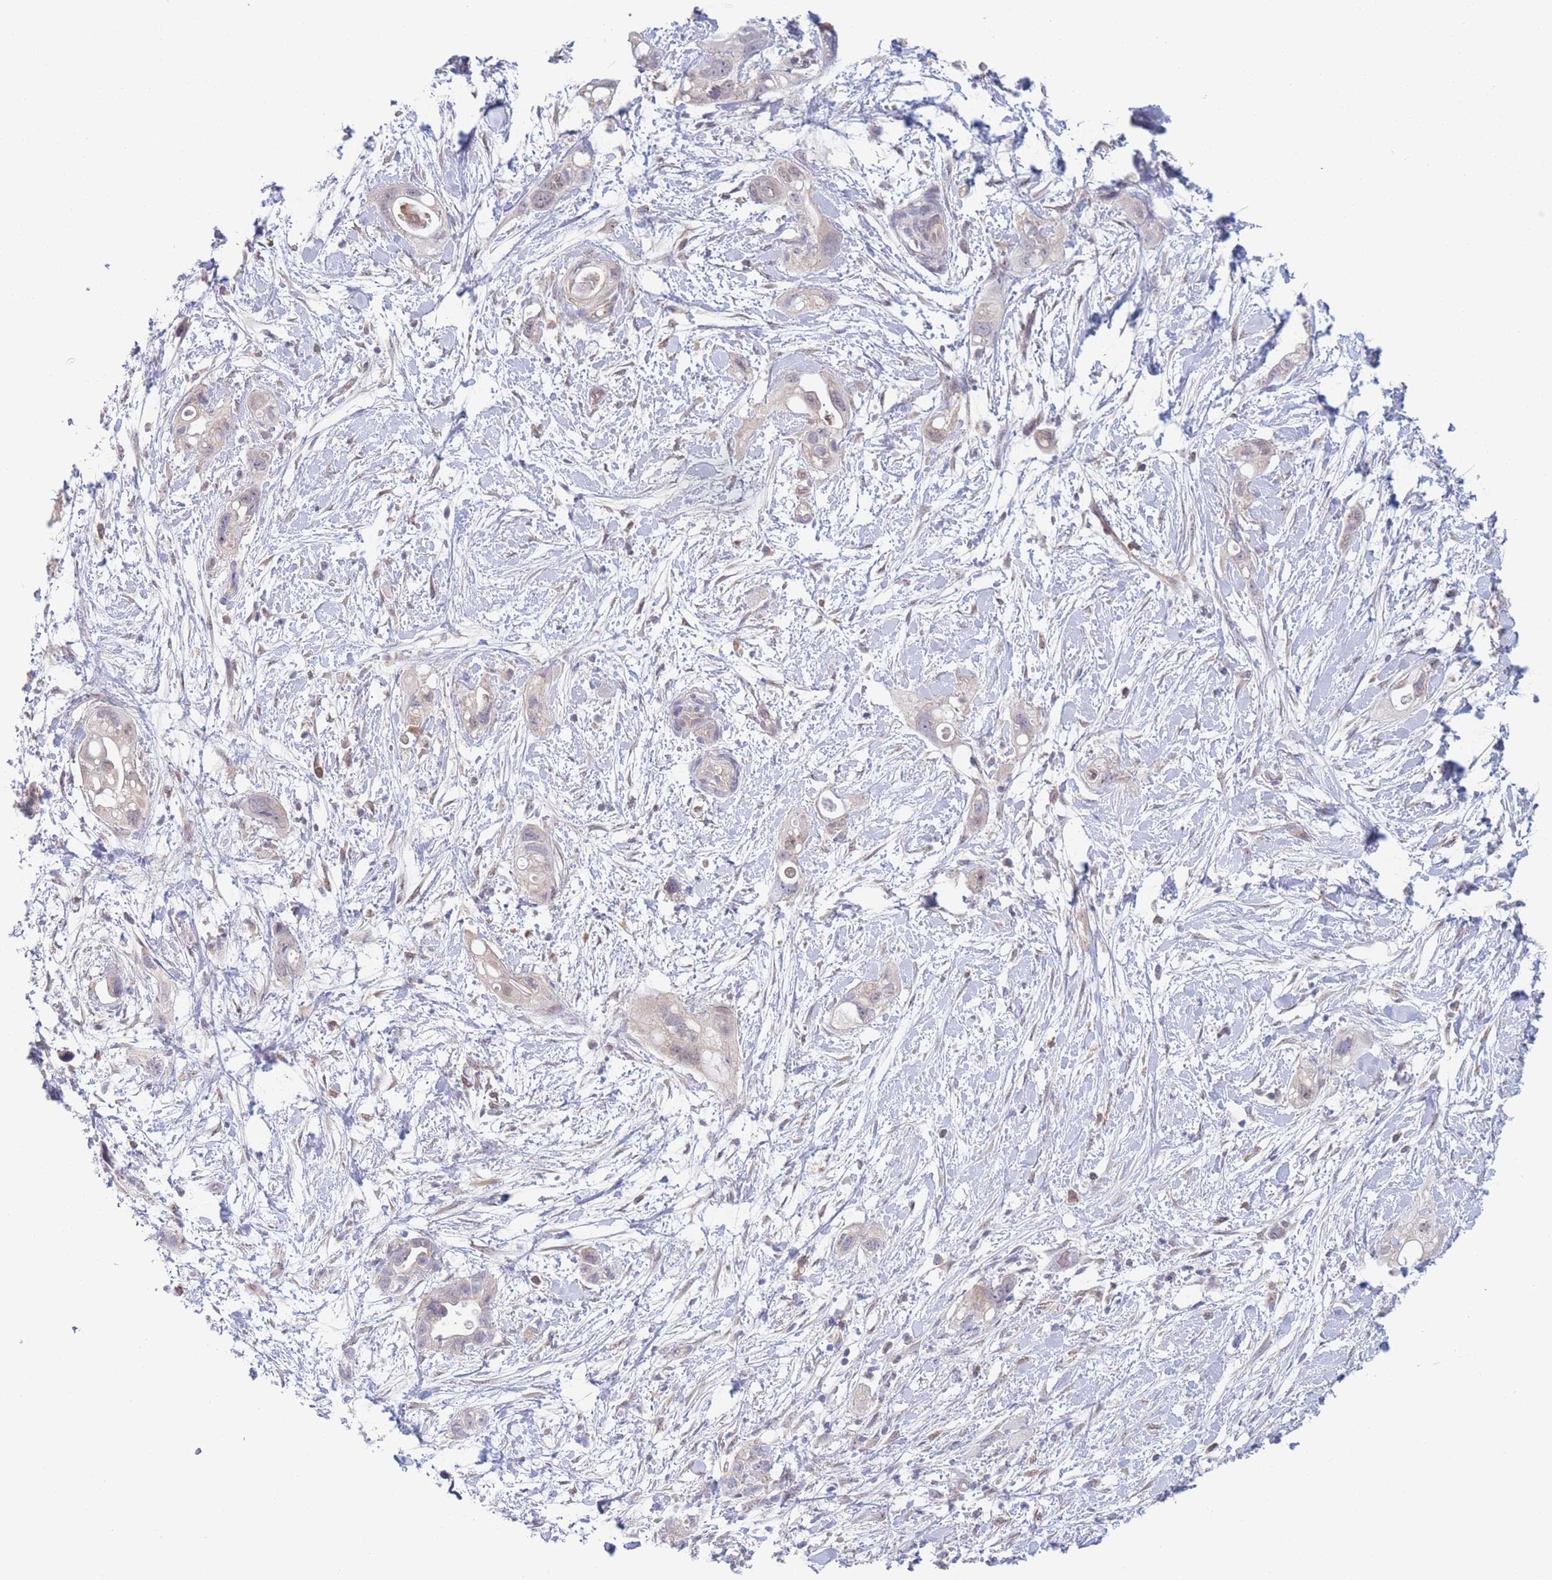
{"staining": {"intensity": "negative", "quantity": "none", "location": "none"}, "tissue": "pancreatic cancer", "cell_type": "Tumor cells", "image_type": "cancer", "snomed": [{"axis": "morphology", "description": "Adenocarcinoma, NOS"}, {"axis": "topography", "description": "Pancreas"}], "caption": "Tumor cells are negative for protein expression in human pancreatic cancer (adenocarcinoma). (DAB immunohistochemistry (IHC) visualized using brightfield microscopy, high magnification).", "gene": "FAM227B", "patient": {"sex": "female", "age": 72}}